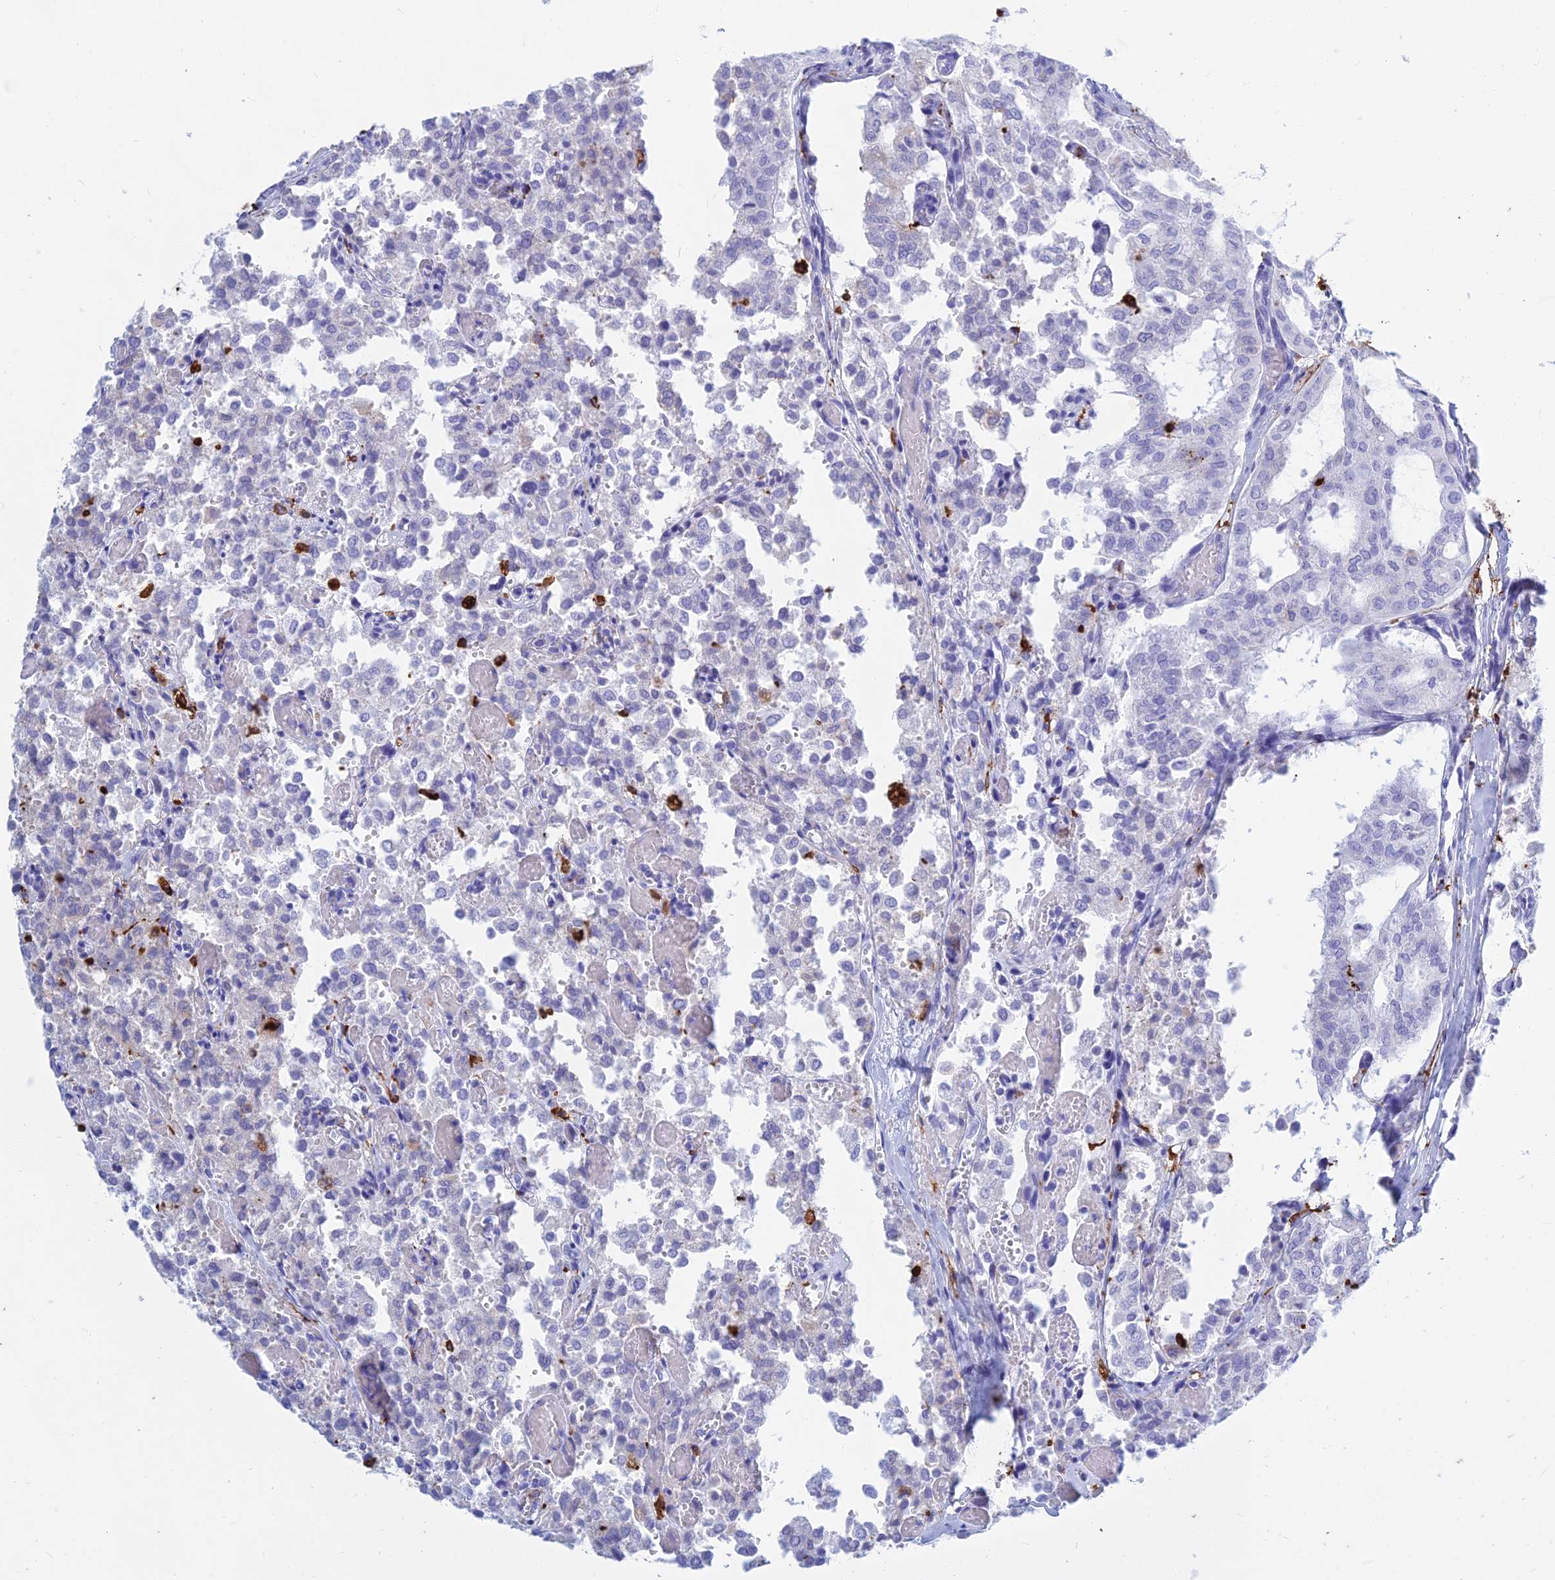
{"staining": {"intensity": "weak", "quantity": "<25%", "location": "cytoplasmic/membranous"}, "tissue": "thyroid cancer", "cell_type": "Tumor cells", "image_type": "cancer", "snomed": [{"axis": "morphology", "description": "Follicular adenoma carcinoma, NOS"}, {"axis": "topography", "description": "Thyroid gland"}], "caption": "Immunohistochemical staining of thyroid cancer (follicular adenoma carcinoma) reveals no significant positivity in tumor cells.", "gene": "HLA-DRB1", "patient": {"sex": "male", "age": 75}}